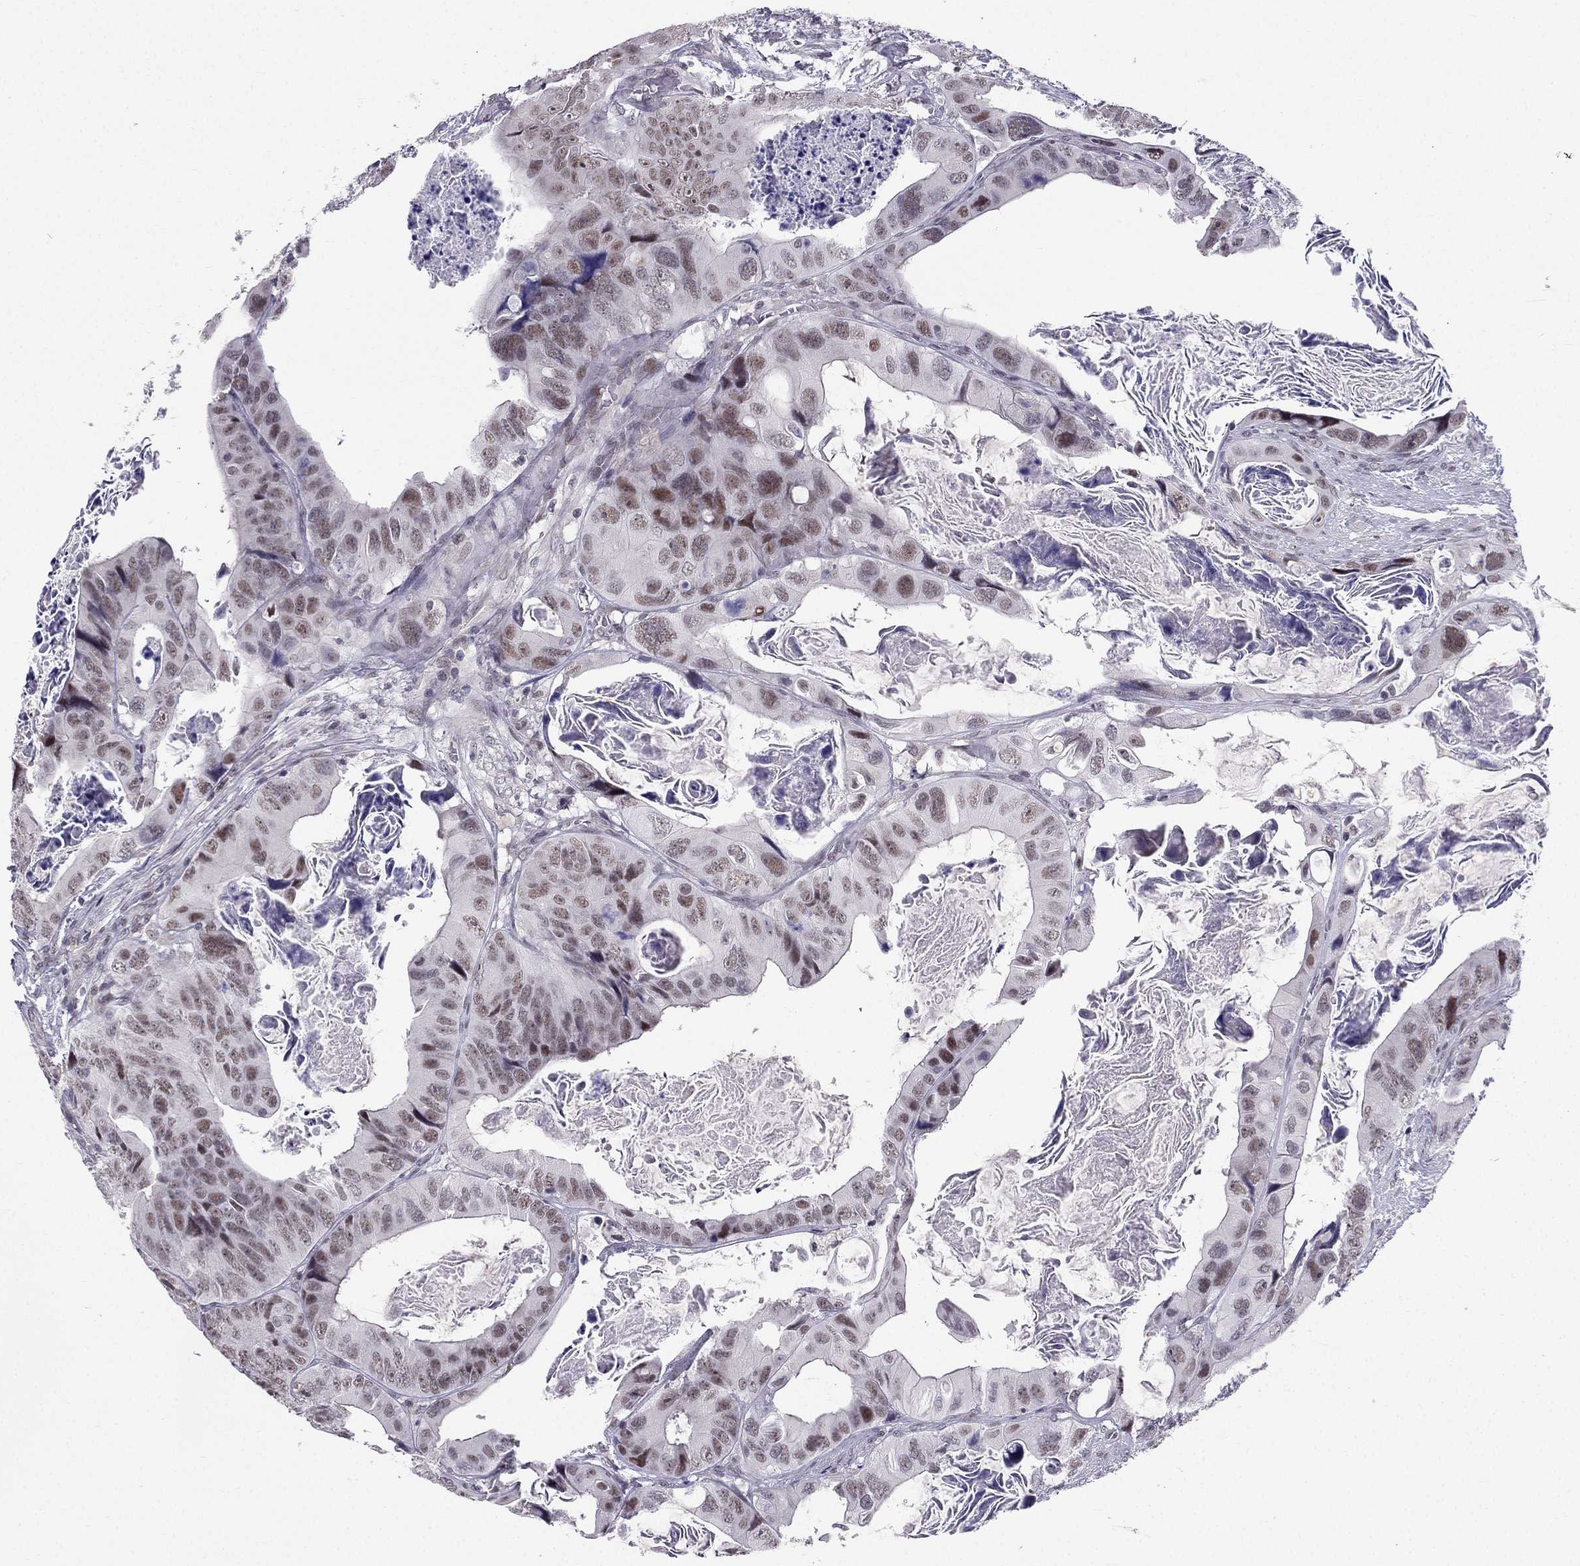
{"staining": {"intensity": "weak", "quantity": "25%-75%", "location": "nuclear"}, "tissue": "colorectal cancer", "cell_type": "Tumor cells", "image_type": "cancer", "snomed": [{"axis": "morphology", "description": "Adenocarcinoma, NOS"}, {"axis": "topography", "description": "Rectum"}], "caption": "Protein expression analysis of human colorectal cancer (adenocarcinoma) reveals weak nuclear staining in approximately 25%-75% of tumor cells.", "gene": "RPRD2", "patient": {"sex": "male", "age": 64}}